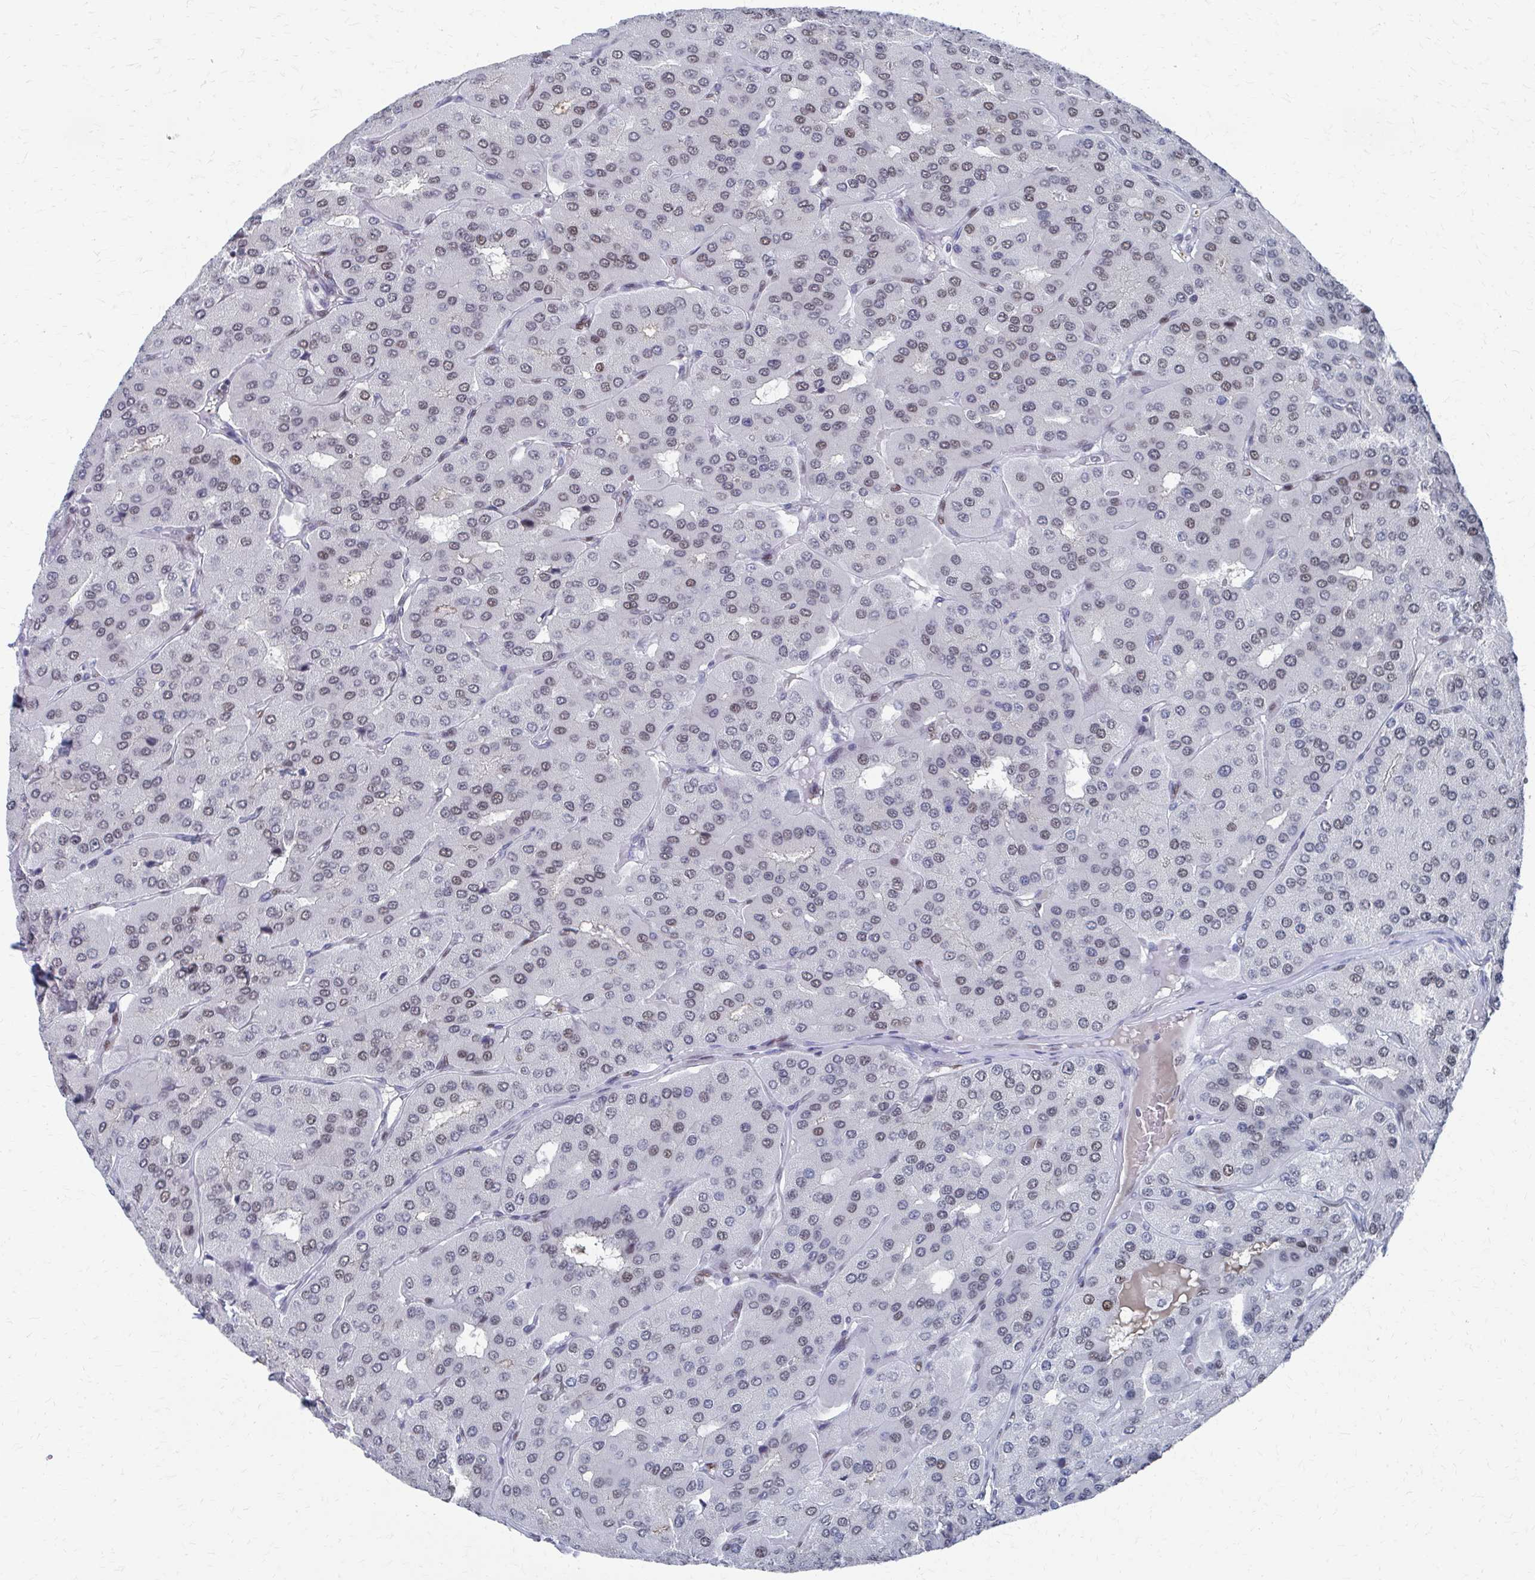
{"staining": {"intensity": "weak", "quantity": ">75%", "location": "nuclear"}, "tissue": "parathyroid gland", "cell_type": "Glandular cells", "image_type": "normal", "snomed": [{"axis": "morphology", "description": "Normal tissue, NOS"}, {"axis": "morphology", "description": "Adenoma, NOS"}, {"axis": "topography", "description": "Parathyroid gland"}], "caption": "Immunohistochemistry micrograph of unremarkable human parathyroid gland stained for a protein (brown), which demonstrates low levels of weak nuclear positivity in about >75% of glandular cells.", "gene": "CDIN1", "patient": {"sex": "female", "age": 86}}